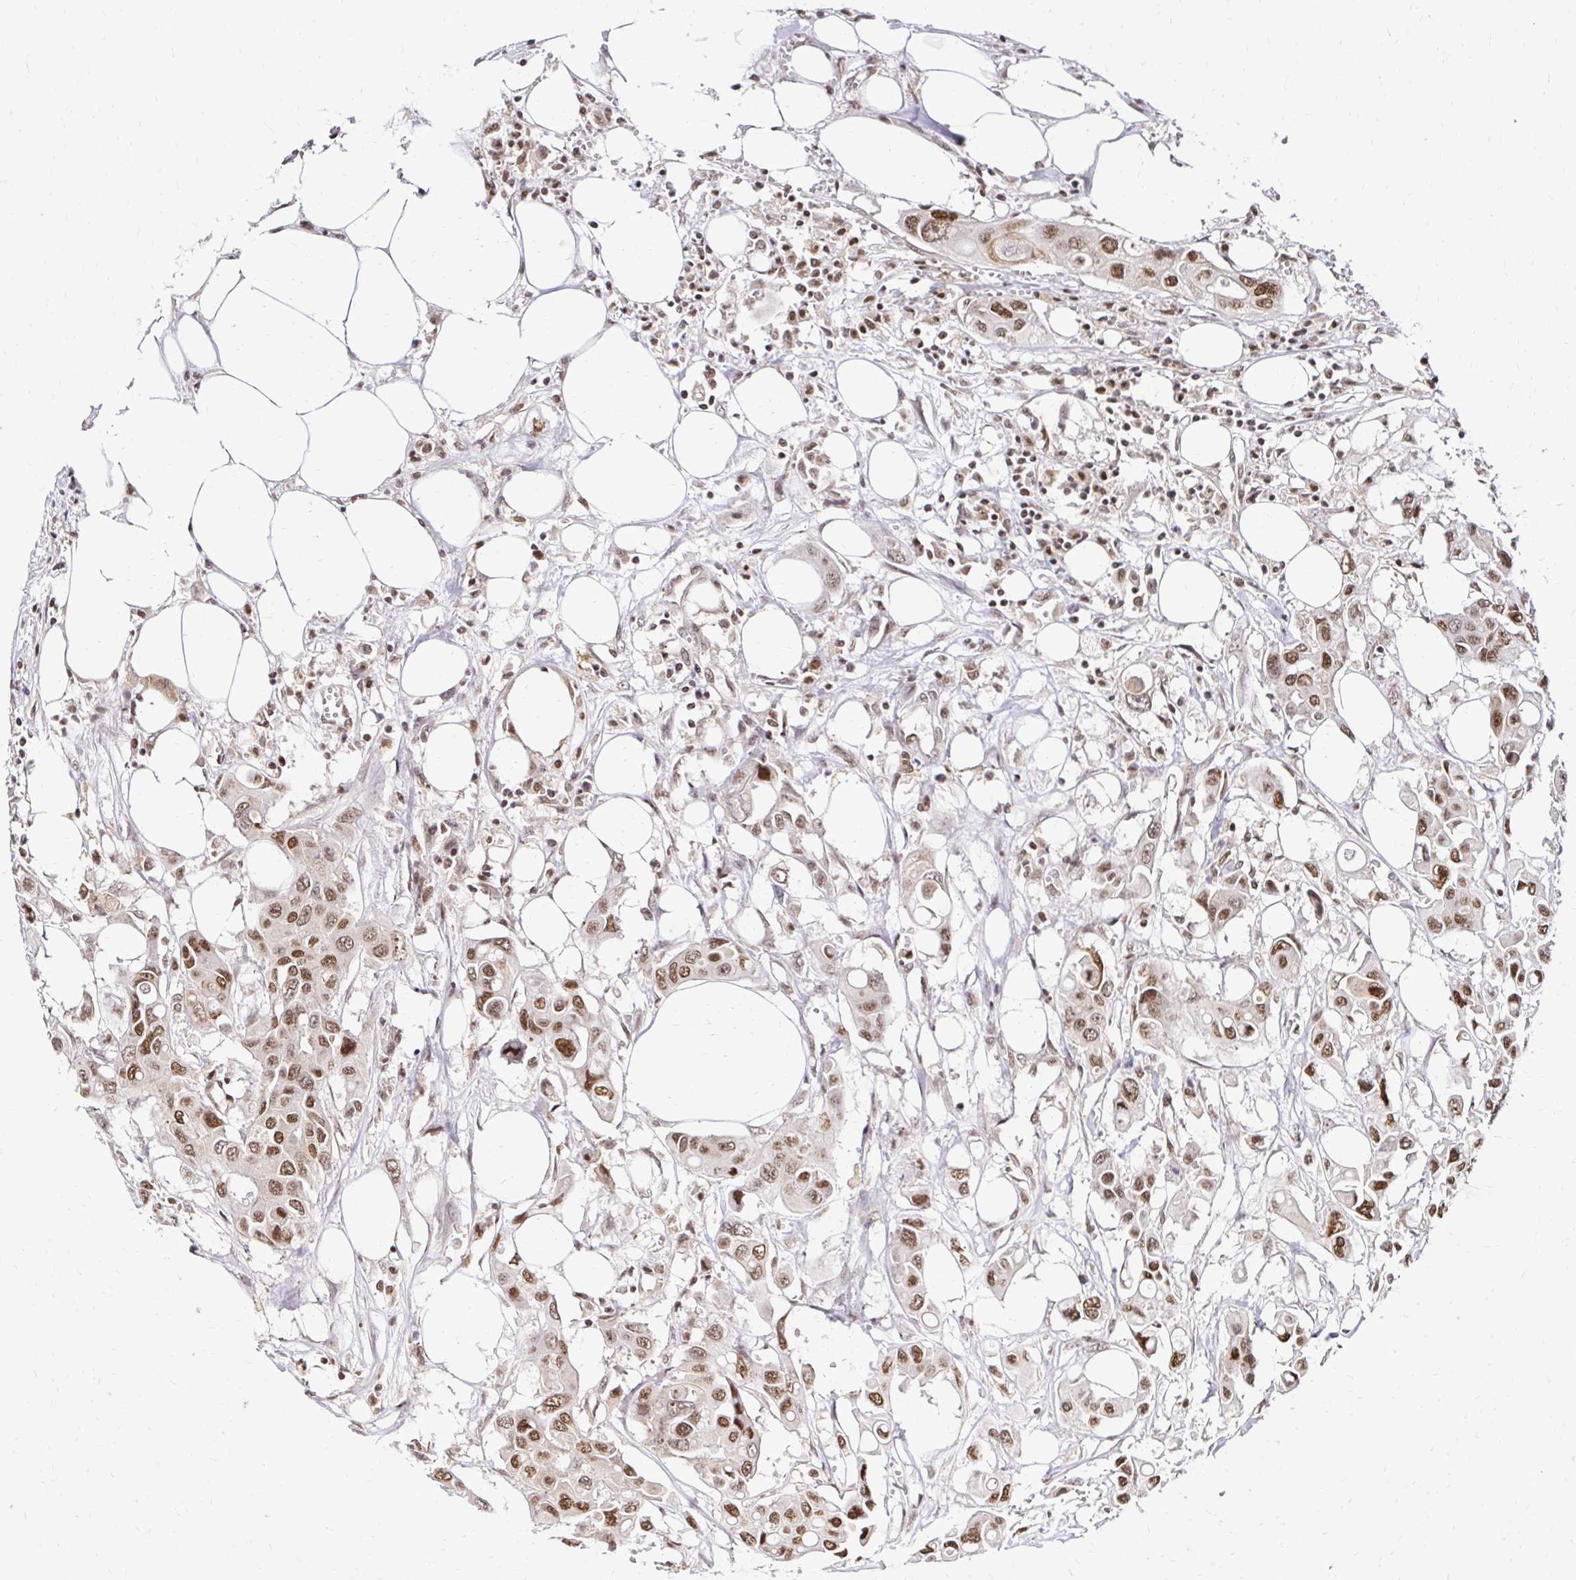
{"staining": {"intensity": "moderate", "quantity": ">75%", "location": "nuclear"}, "tissue": "colorectal cancer", "cell_type": "Tumor cells", "image_type": "cancer", "snomed": [{"axis": "morphology", "description": "Adenocarcinoma, NOS"}, {"axis": "topography", "description": "Colon"}], "caption": "IHC (DAB (3,3'-diaminobenzidine)) staining of colorectal cancer shows moderate nuclear protein expression in approximately >75% of tumor cells.", "gene": "GLYR1", "patient": {"sex": "male", "age": 77}}